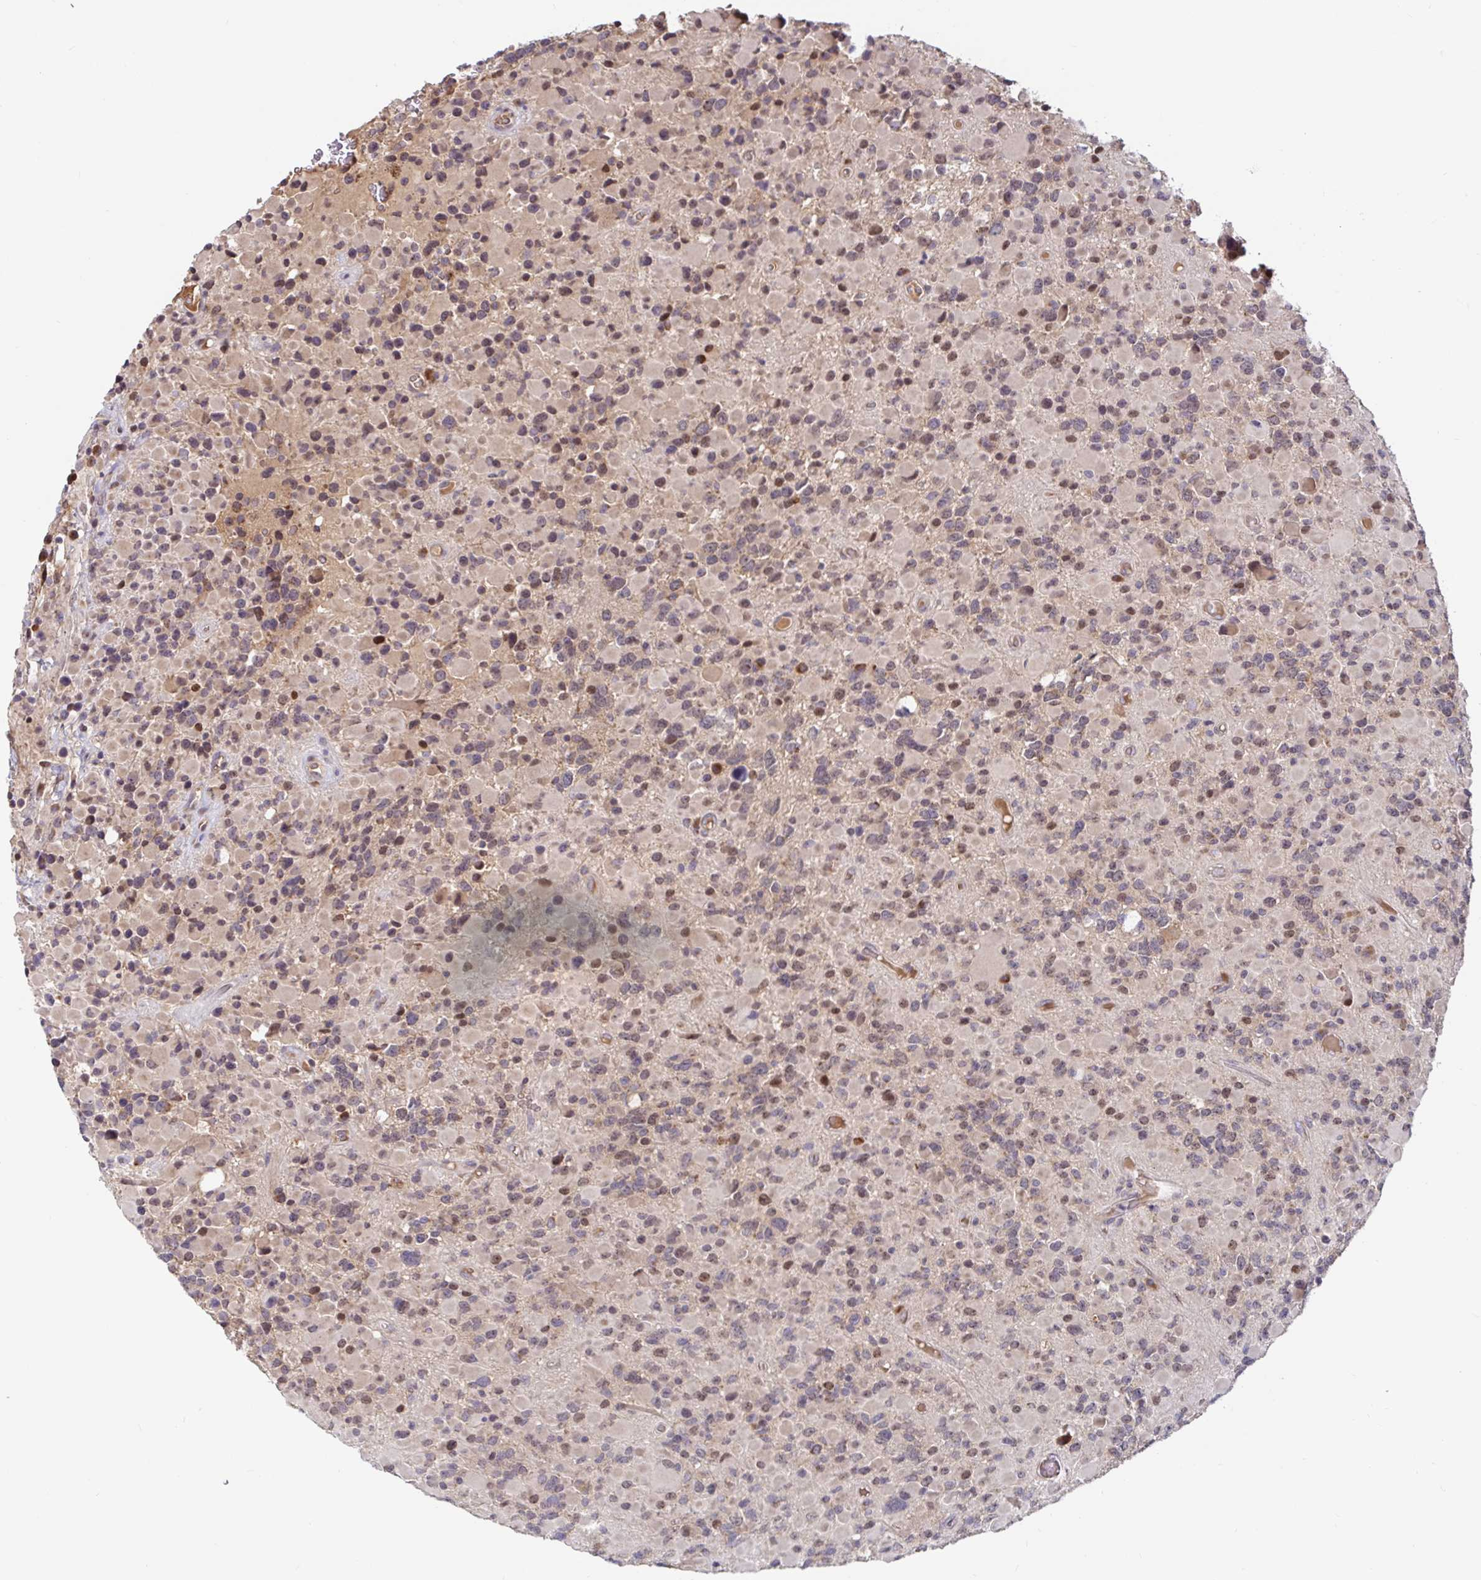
{"staining": {"intensity": "moderate", "quantity": ">75%", "location": "cytoplasmic/membranous,nuclear"}, "tissue": "glioma", "cell_type": "Tumor cells", "image_type": "cancer", "snomed": [{"axis": "morphology", "description": "Glioma, malignant, High grade"}, {"axis": "topography", "description": "Brain"}], "caption": "DAB immunohistochemical staining of glioma reveals moderate cytoplasmic/membranous and nuclear protein expression in approximately >75% of tumor cells.", "gene": "LARP1", "patient": {"sex": "female", "age": 40}}